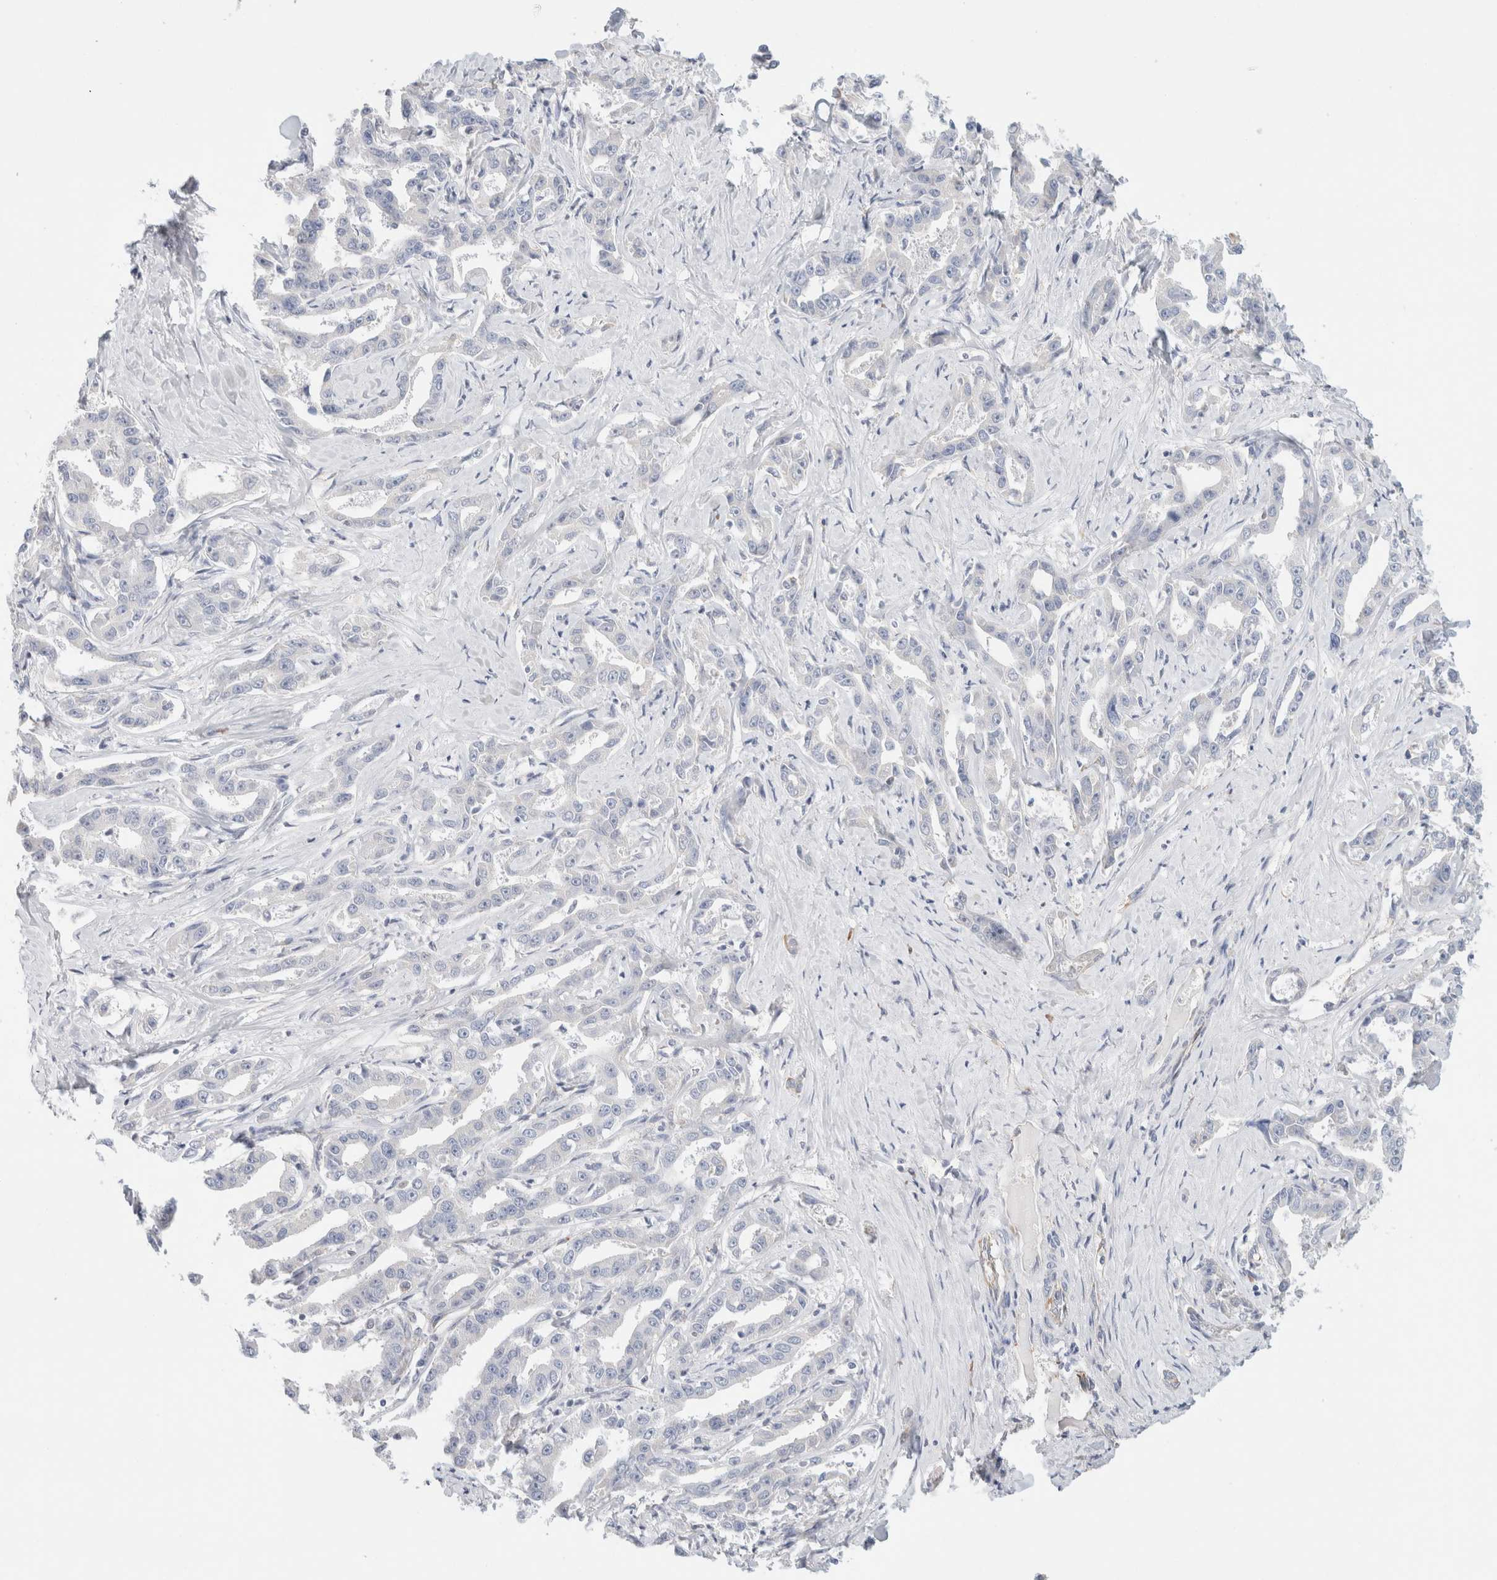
{"staining": {"intensity": "negative", "quantity": "none", "location": "none"}, "tissue": "liver cancer", "cell_type": "Tumor cells", "image_type": "cancer", "snomed": [{"axis": "morphology", "description": "Cholangiocarcinoma"}, {"axis": "topography", "description": "Liver"}], "caption": "A histopathology image of liver cancer (cholangiocarcinoma) stained for a protein reveals no brown staining in tumor cells.", "gene": "CSK", "patient": {"sex": "male", "age": 59}}